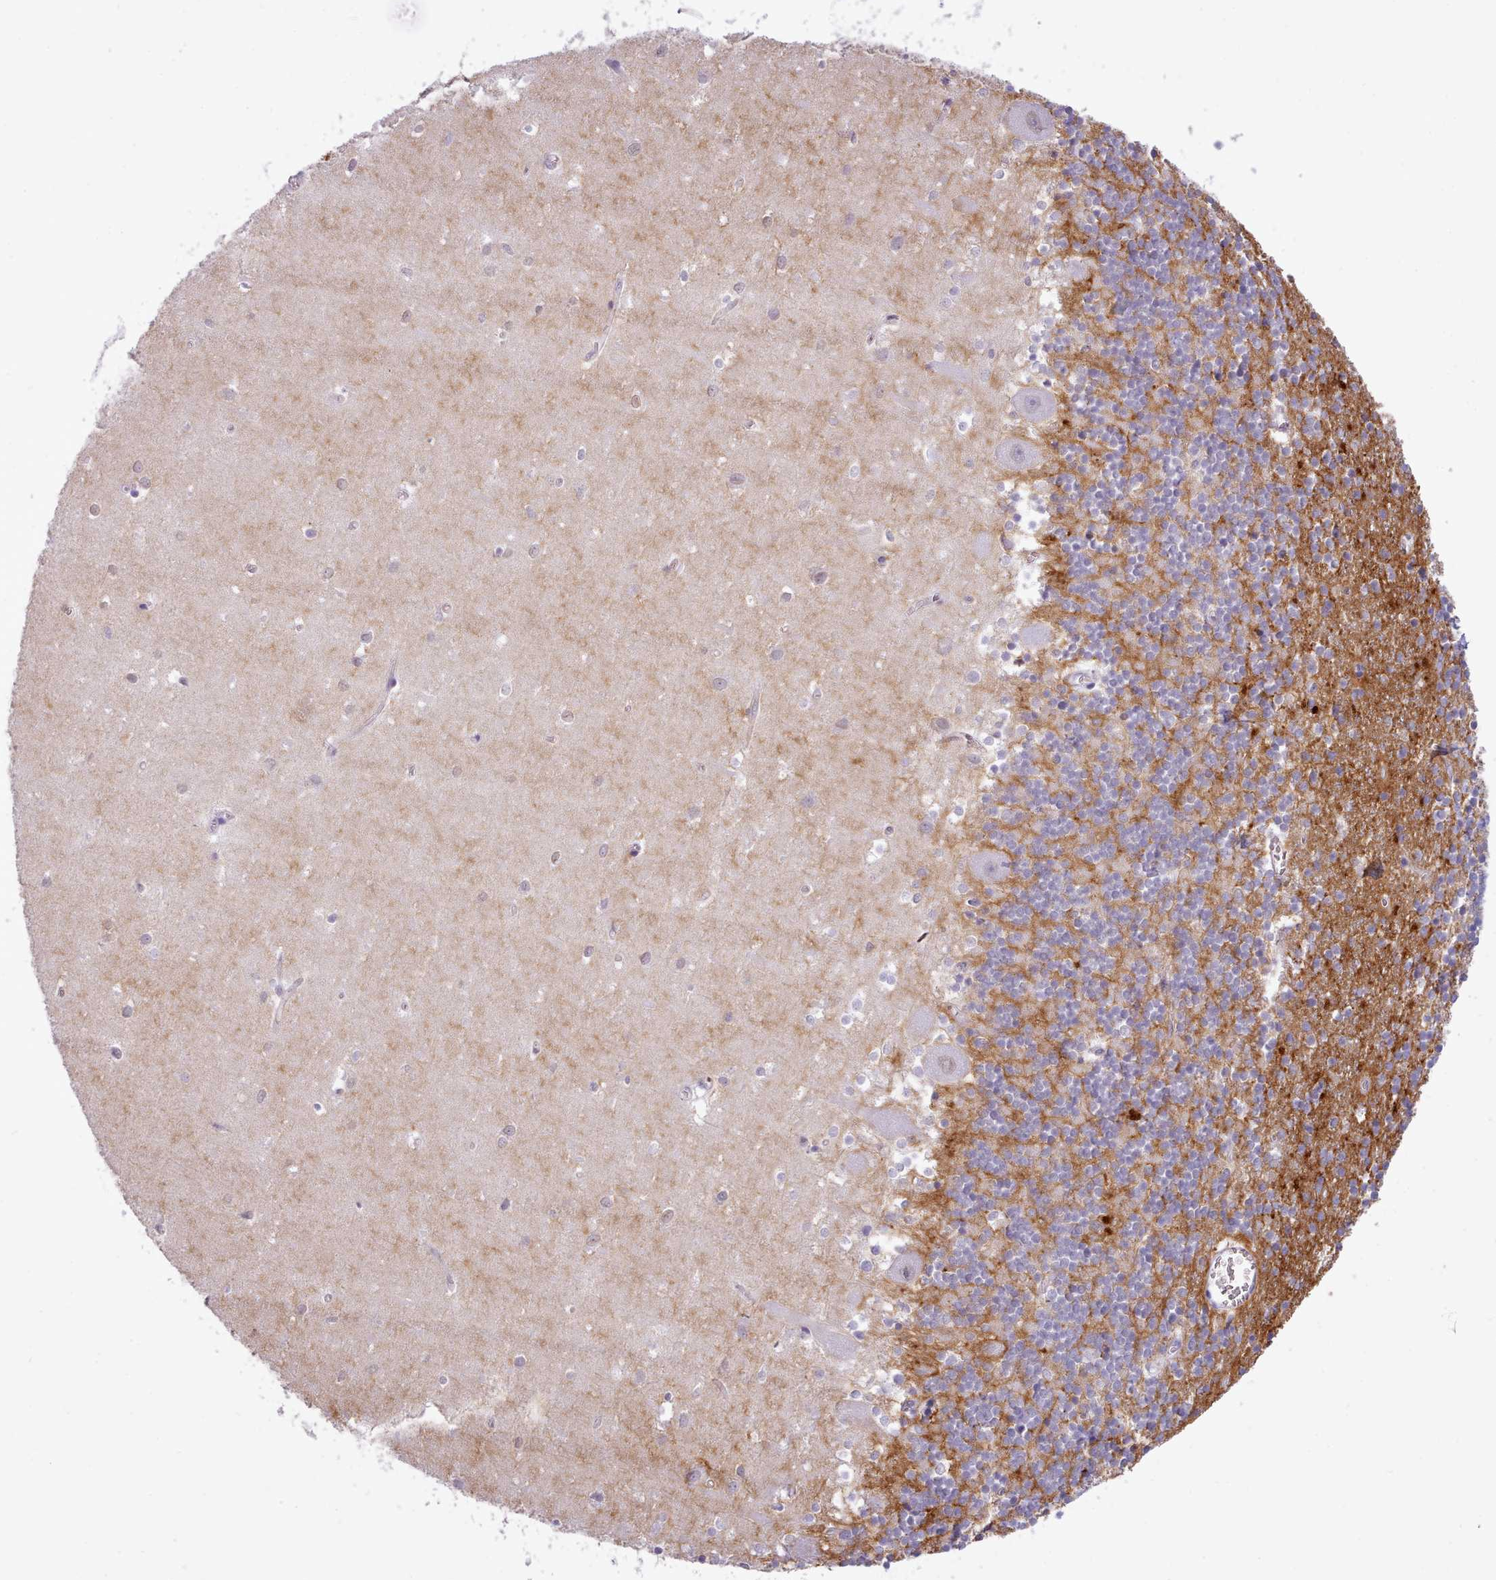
{"staining": {"intensity": "moderate", "quantity": "25%-75%", "location": "cytoplasmic/membranous"}, "tissue": "cerebellum", "cell_type": "Cells in granular layer", "image_type": "normal", "snomed": [{"axis": "morphology", "description": "Normal tissue, NOS"}, {"axis": "topography", "description": "Cerebellum"}], "caption": "Cerebellum stained with IHC demonstrates moderate cytoplasmic/membranous expression in approximately 25%-75% of cells in granular layer. (DAB (3,3'-diaminobenzidine) = brown stain, brightfield microscopy at high magnification).", "gene": "CYP2A13", "patient": {"sex": "male", "age": 54}}